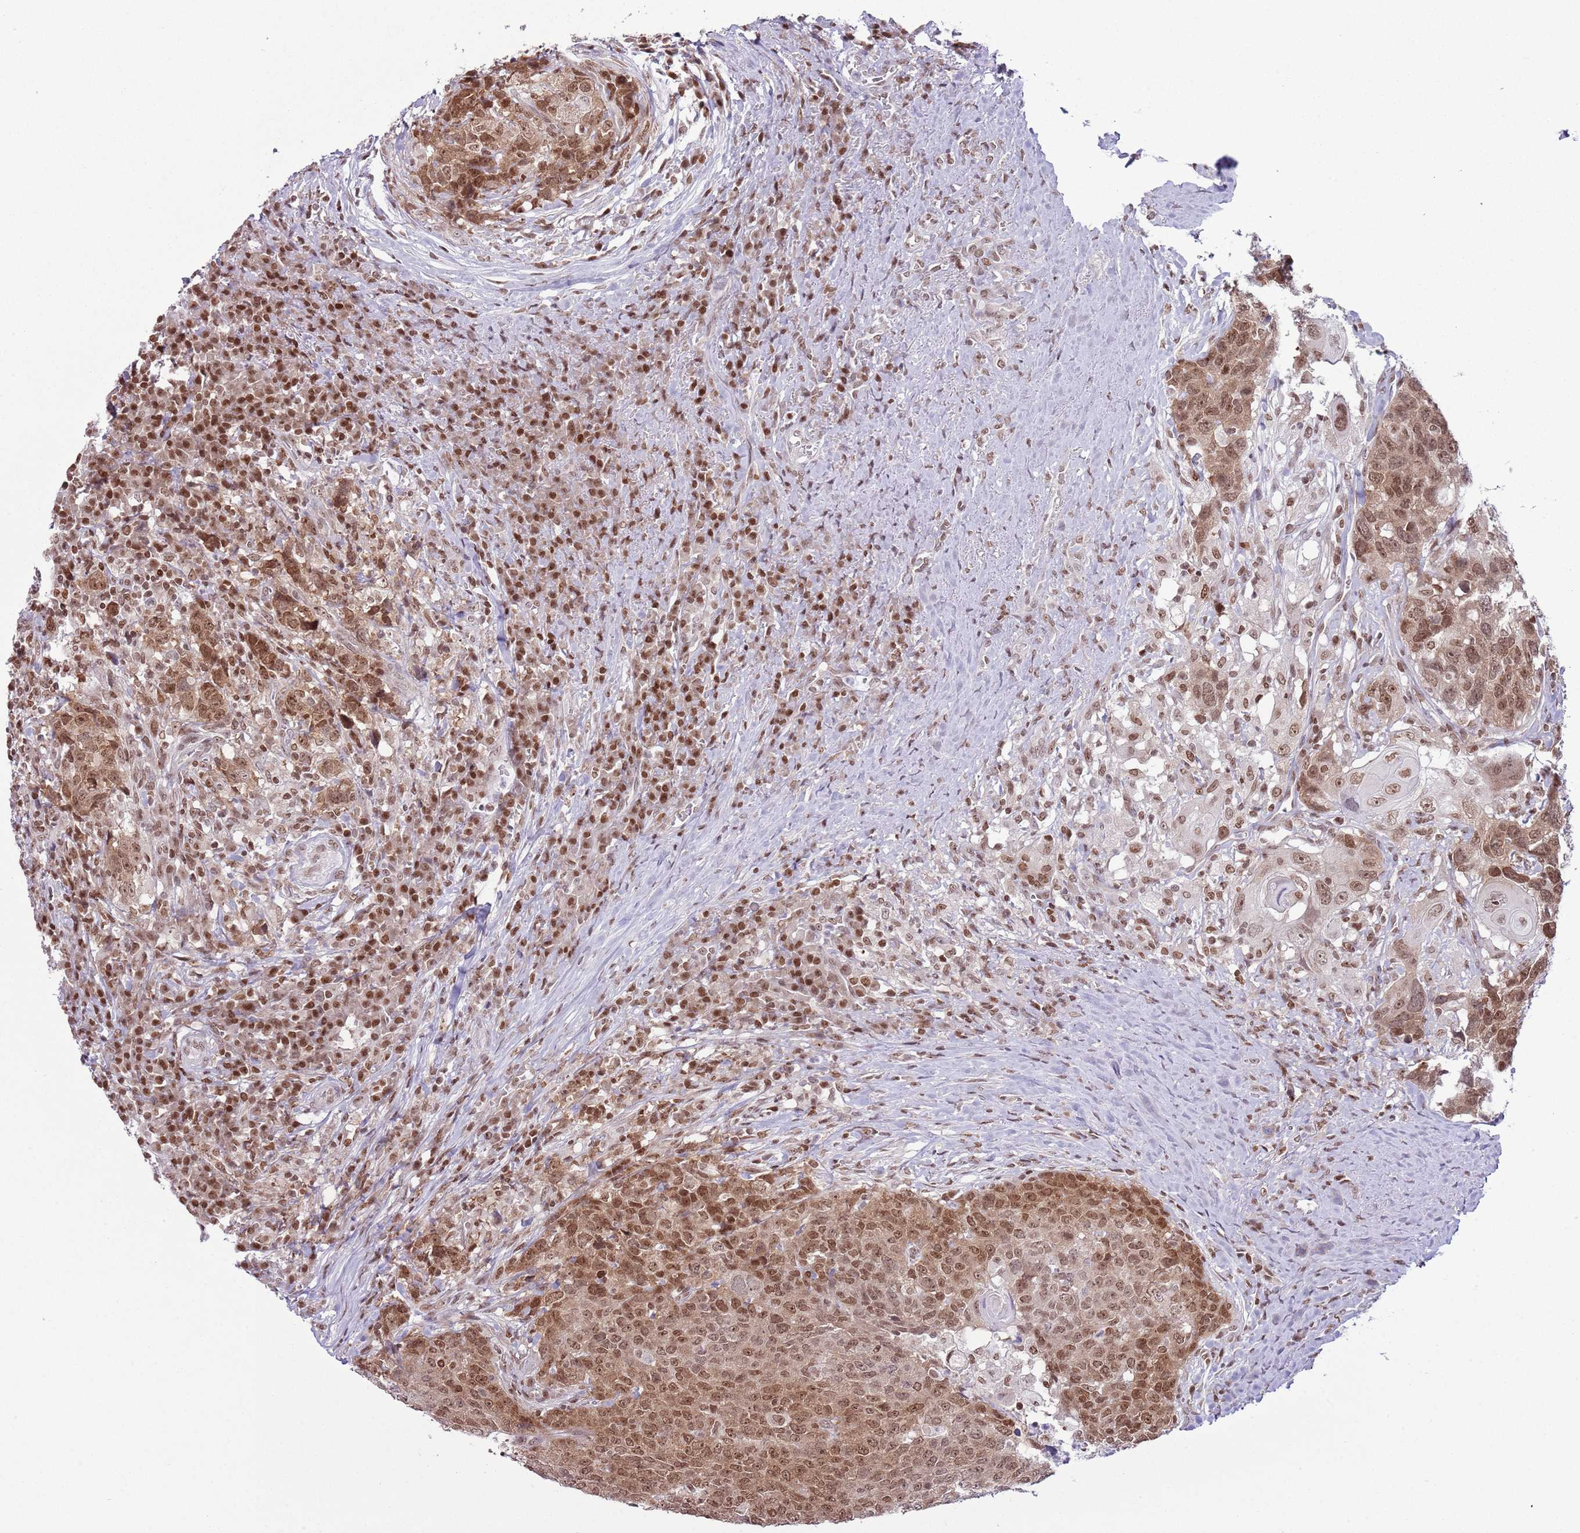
{"staining": {"intensity": "moderate", "quantity": ">75%", "location": "nuclear"}, "tissue": "head and neck cancer", "cell_type": "Tumor cells", "image_type": "cancer", "snomed": [{"axis": "morphology", "description": "Squamous cell carcinoma, NOS"}, {"axis": "topography", "description": "Head-Neck"}], "caption": "The image displays immunohistochemical staining of head and neck cancer (squamous cell carcinoma). There is moderate nuclear expression is seen in about >75% of tumor cells.", "gene": "SELENOH", "patient": {"sex": "male", "age": 66}}